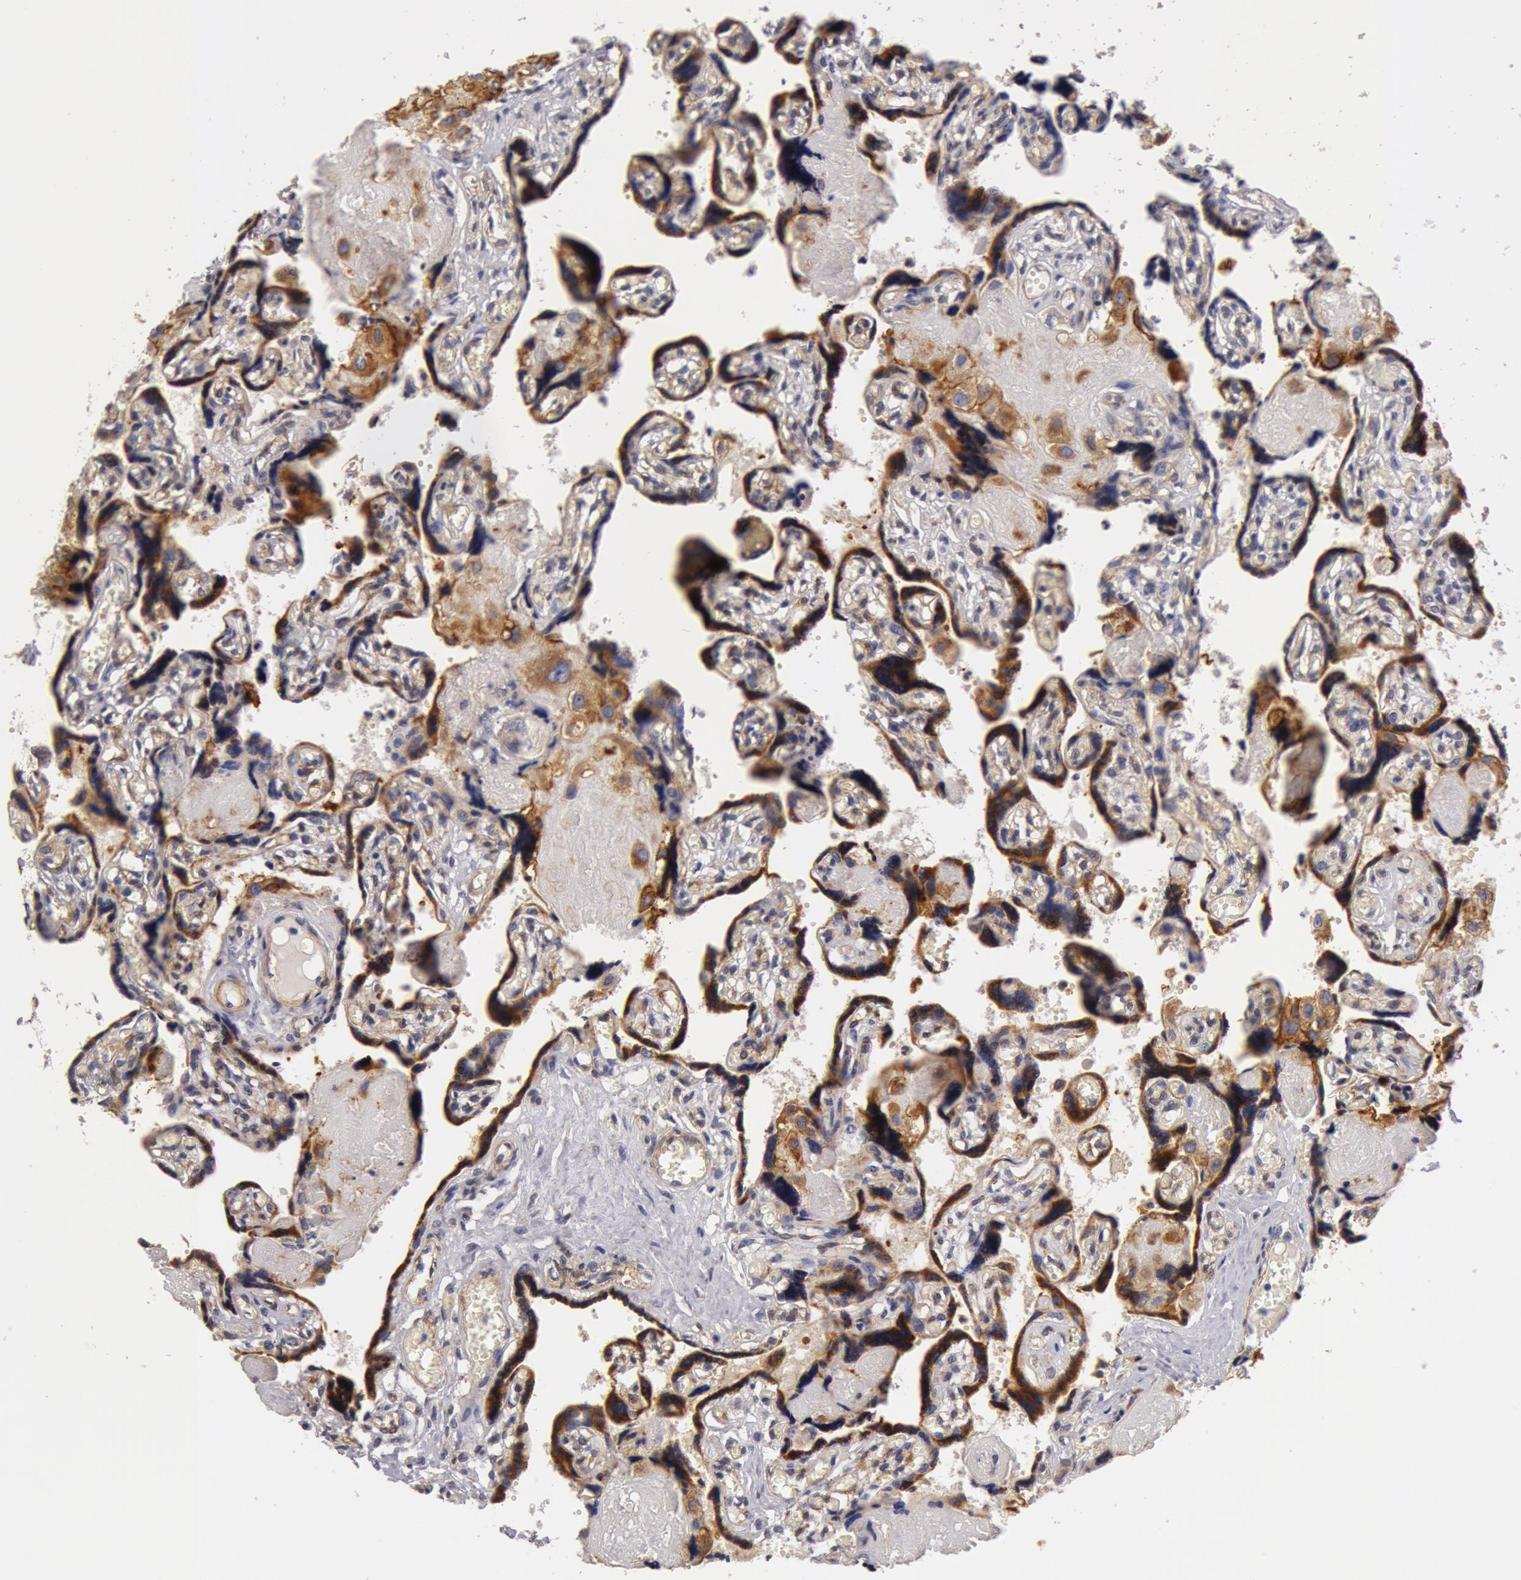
{"staining": {"intensity": "weak", "quantity": ">75%", "location": "cytoplasmic/membranous"}, "tissue": "placenta", "cell_type": "Decidual cells", "image_type": "normal", "snomed": [{"axis": "morphology", "description": "Normal tissue, NOS"}, {"axis": "morphology", "description": "Degeneration, NOS"}, {"axis": "topography", "description": "Placenta"}], "caption": "A histopathology image showing weak cytoplasmic/membranous positivity in about >75% of decidual cells in unremarkable placenta, as visualized by brown immunohistochemical staining.", "gene": "IL23A", "patient": {"sex": "female", "age": 35}}